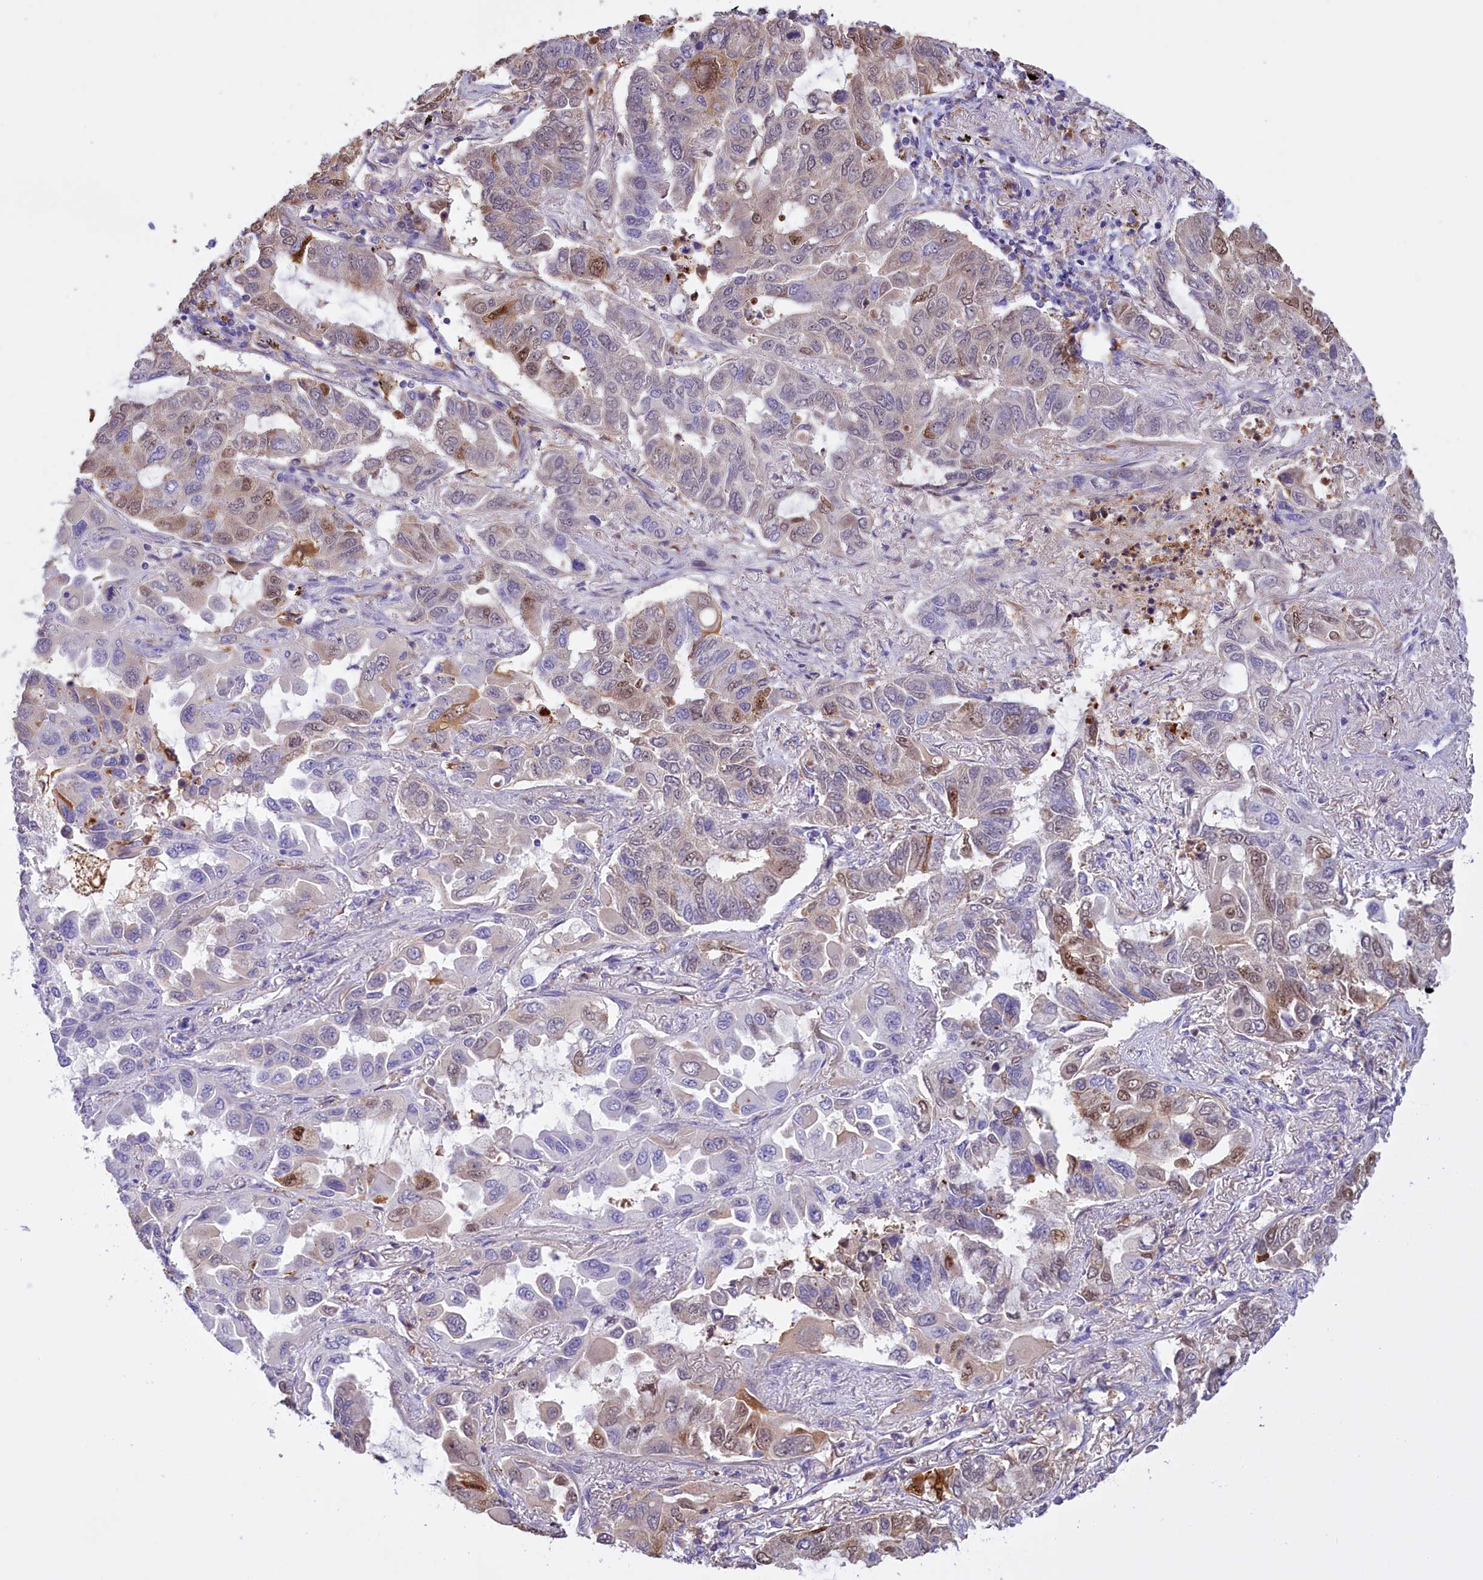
{"staining": {"intensity": "moderate", "quantity": "<25%", "location": "cytoplasmic/membranous,nuclear"}, "tissue": "lung cancer", "cell_type": "Tumor cells", "image_type": "cancer", "snomed": [{"axis": "morphology", "description": "Adenocarcinoma, NOS"}, {"axis": "topography", "description": "Lung"}], "caption": "Approximately <25% of tumor cells in lung adenocarcinoma demonstrate moderate cytoplasmic/membranous and nuclear protein expression as visualized by brown immunohistochemical staining.", "gene": "FAM149B1", "patient": {"sex": "male", "age": 64}}